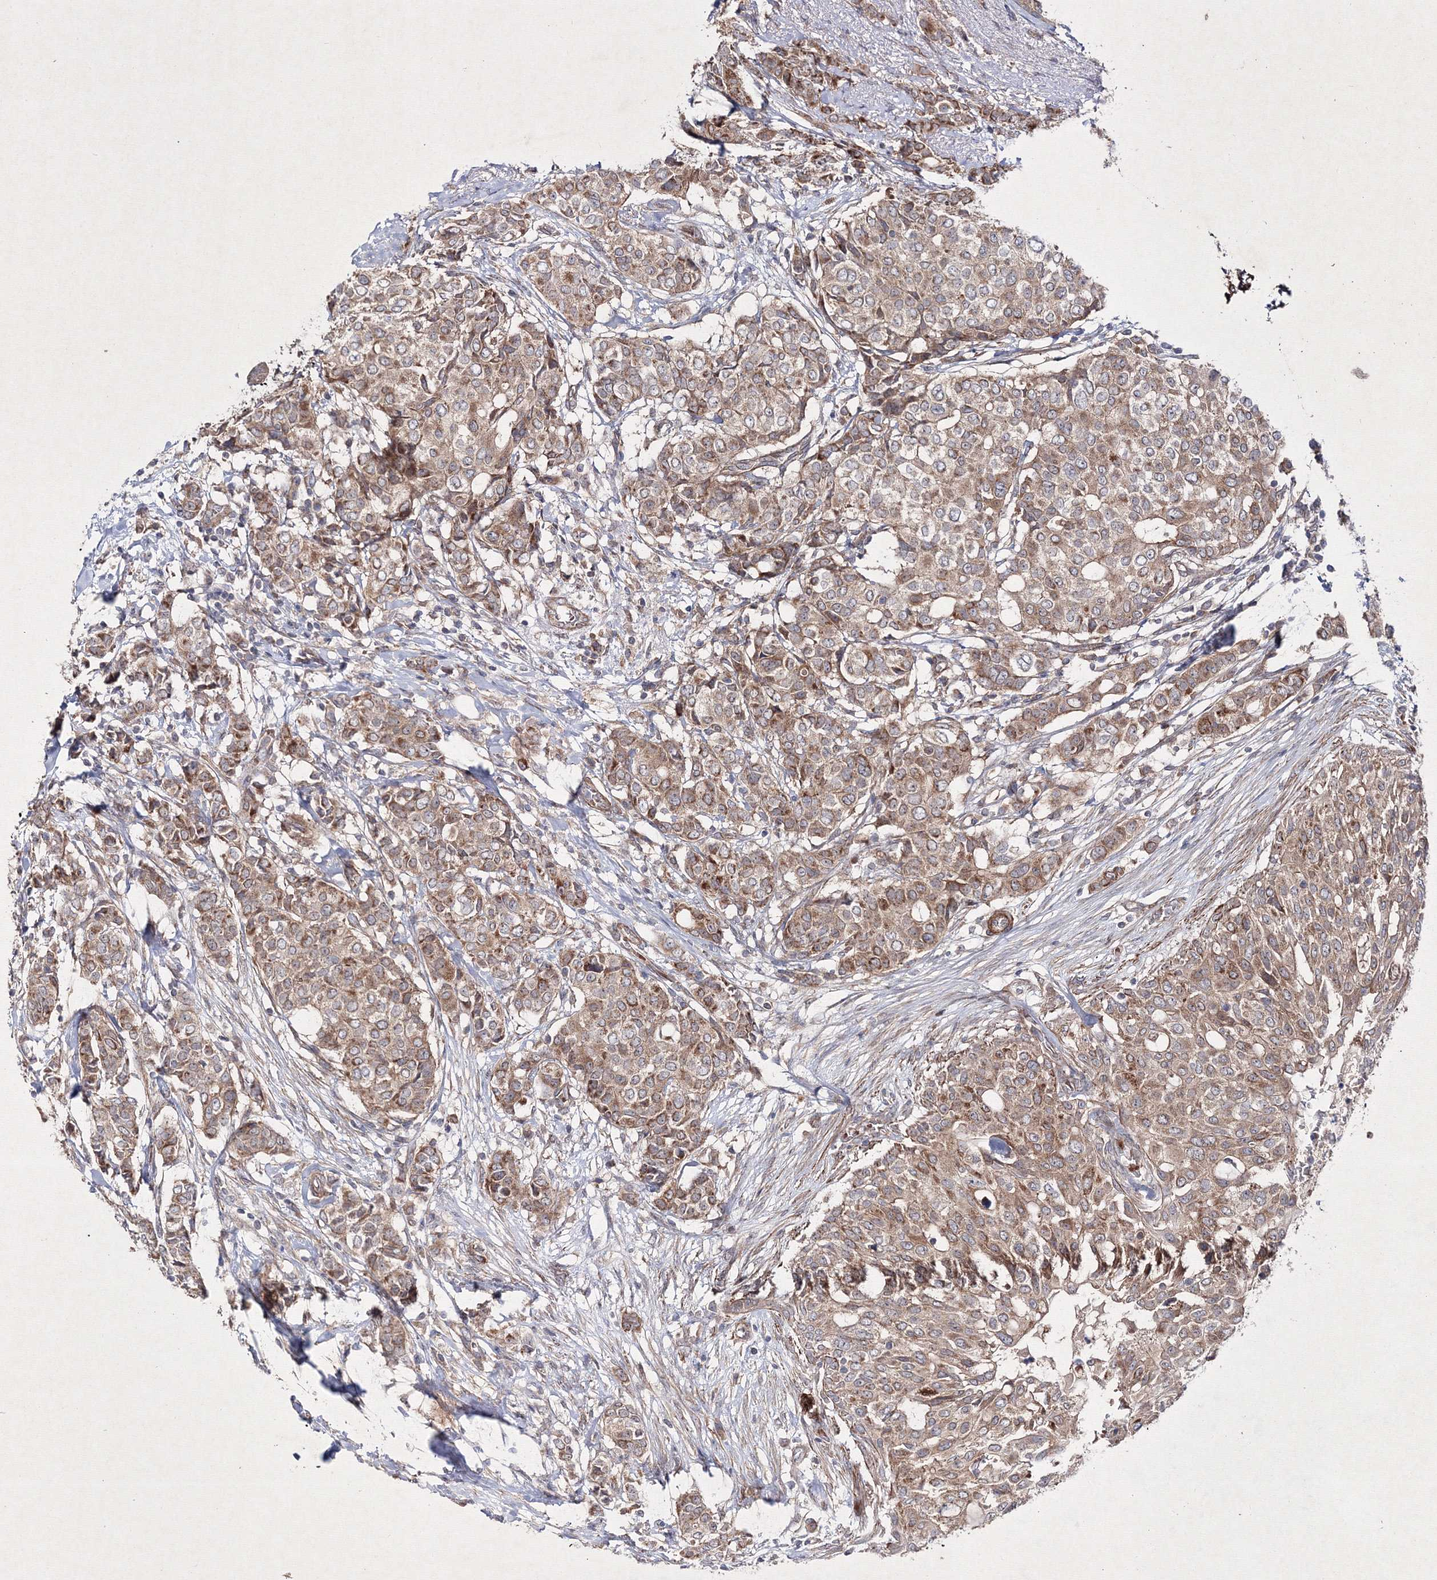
{"staining": {"intensity": "moderate", "quantity": ">75%", "location": "cytoplasmic/membranous"}, "tissue": "breast cancer", "cell_type": "Tumor cells", "image_type": "cancer", "snomed": [{"axis": "morphology", "description": "Lobular carcinoma"}, {"axis": "topography", "description": "Breast"}], "caption": "Immunohistochemical staining of human breast lobular carcinoma reveals medium levels of moderate cytoplasmic/membranous protein staining in approximately >75% of tumor cells.", "gene": "GFM1", "patient": {"sex": "female", "age": 51}}